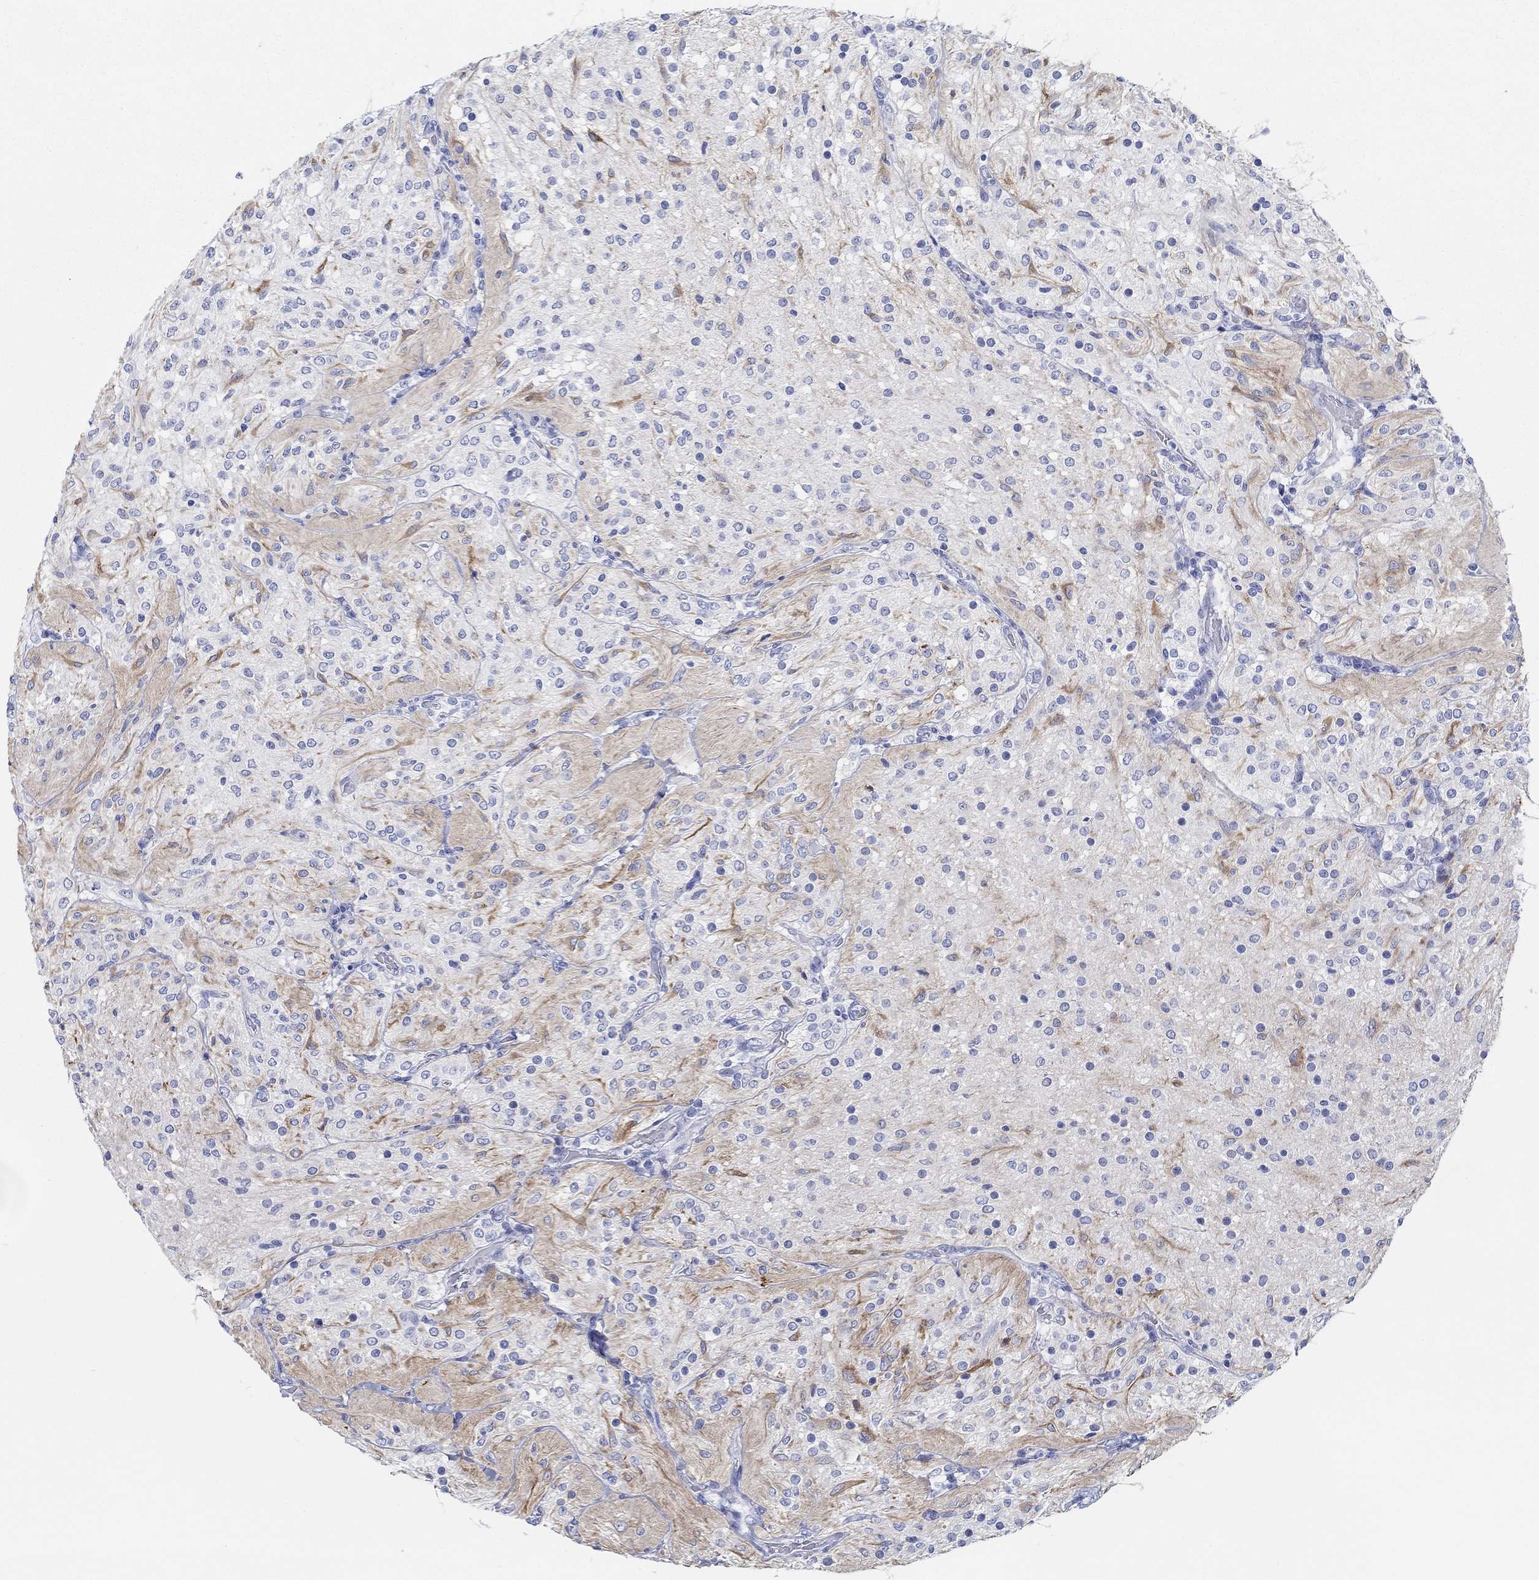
{"staining": {"intensity": "negative", "quantity": "none", "location": "none"}, "tissue": "glioma", "cell_type": "Tumor cells", "image_type": "cancer", "snomed": [{"axis": "morphology", "description": "Glioma, malignant, Low grade"}, {"axis": "topography", "description": "Brain"}], "caption": "Image shows no significant protein staining in tumor cells of malignant low-grade glioma.", "gene": "FBXO2", "patient": {"sex": "male", "age": 3}}